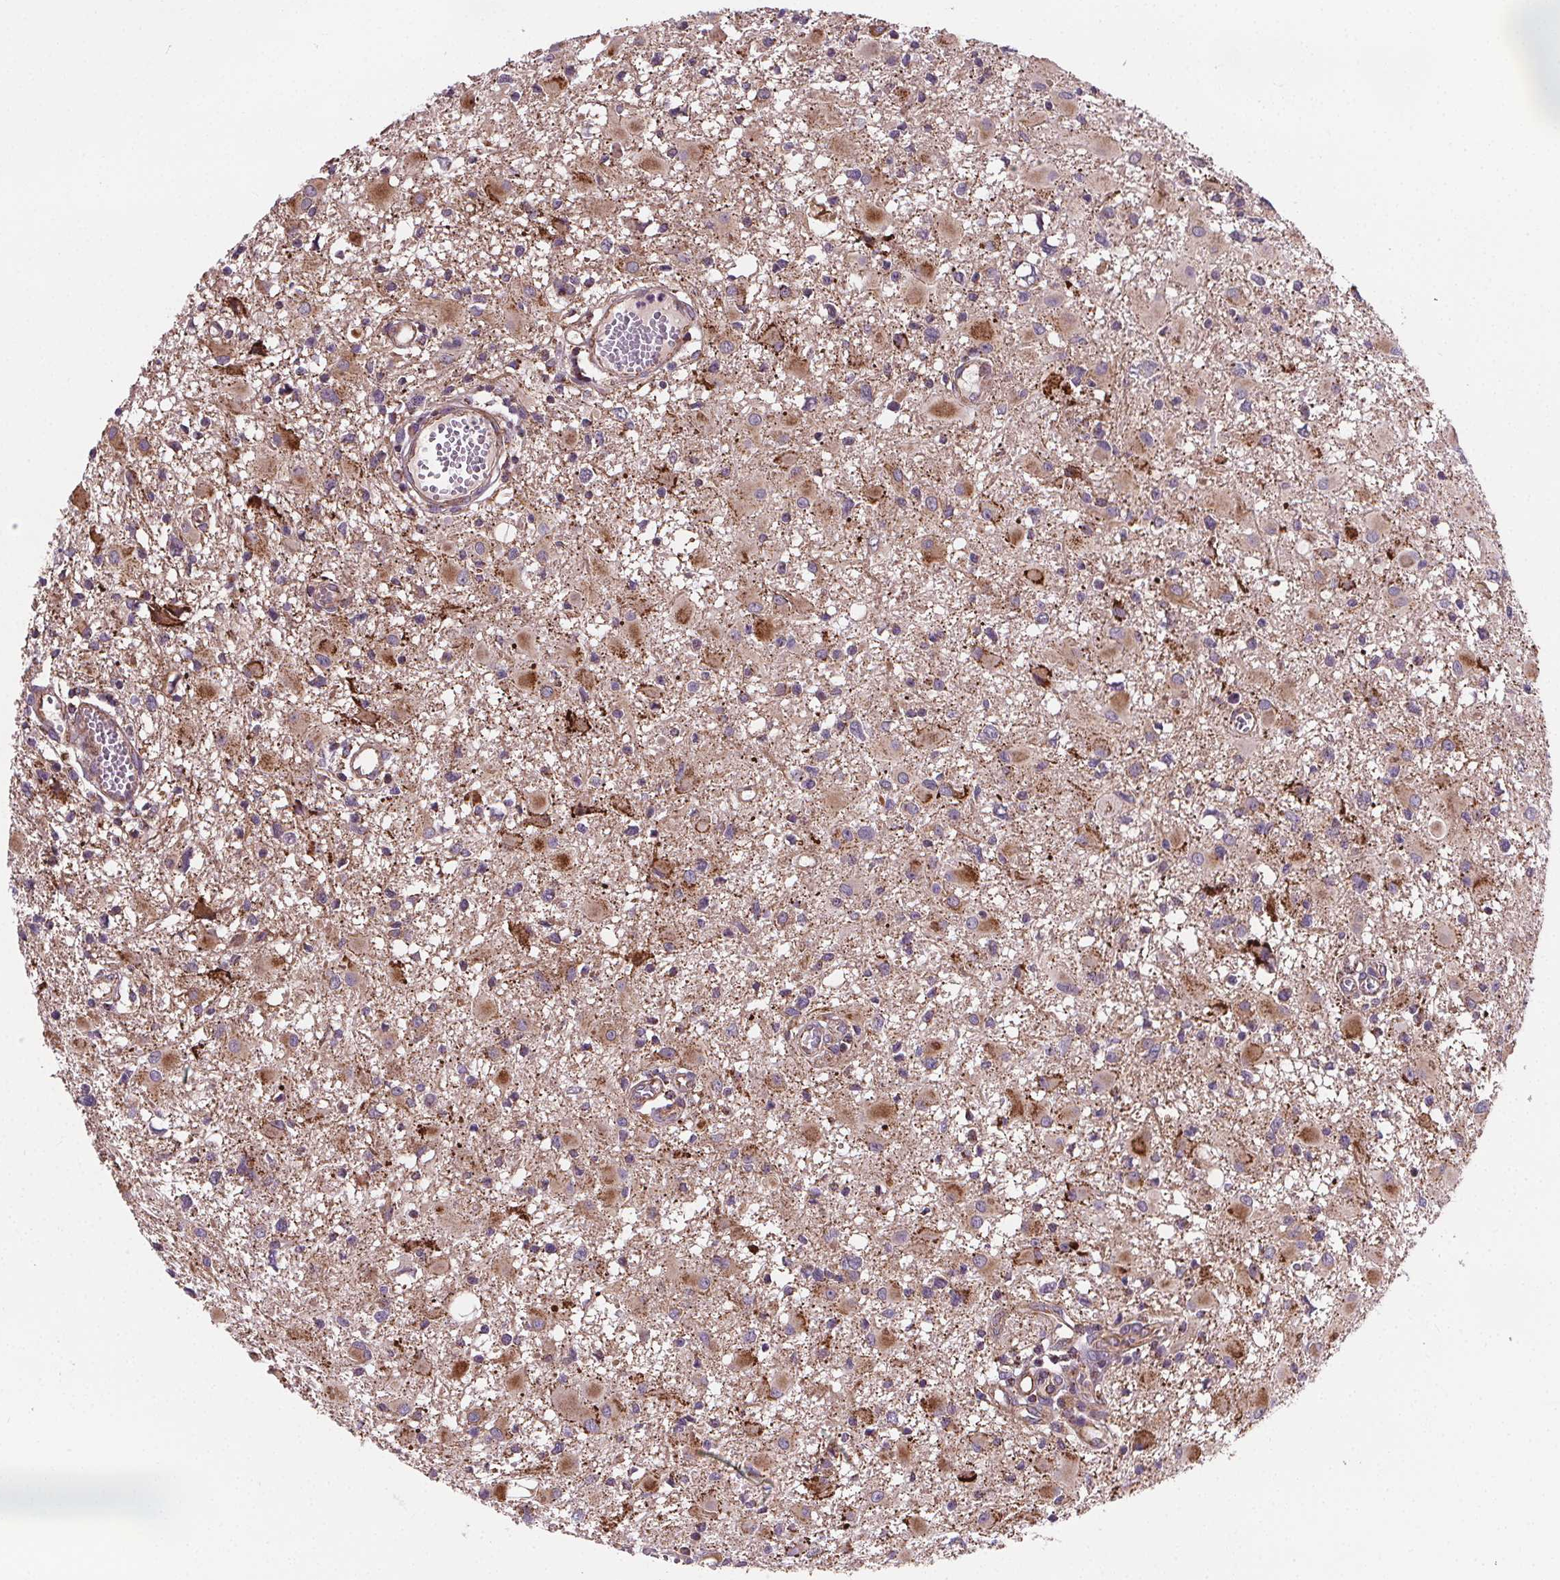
{"staining": {"intensity": "strong", "quantity": "25%-75%", "location": "cytoplasmic/membranous"}, "tissue": "glioma", "cell_type": "Tumor cells", "image_type": "cancer", "snomed": [{"axis": "morphology", "description": "Glioma, malignant, High grade"}, {"axis": "topography", "description": "Brain"}], "caption": "Protein analysis of glioma tissue reveals strong cytoplasmic/membranous positivity in about 25%-75% of tumor cells.", "gene": "GOLT1B", "patient": {"sex": "male", "age": 54}}